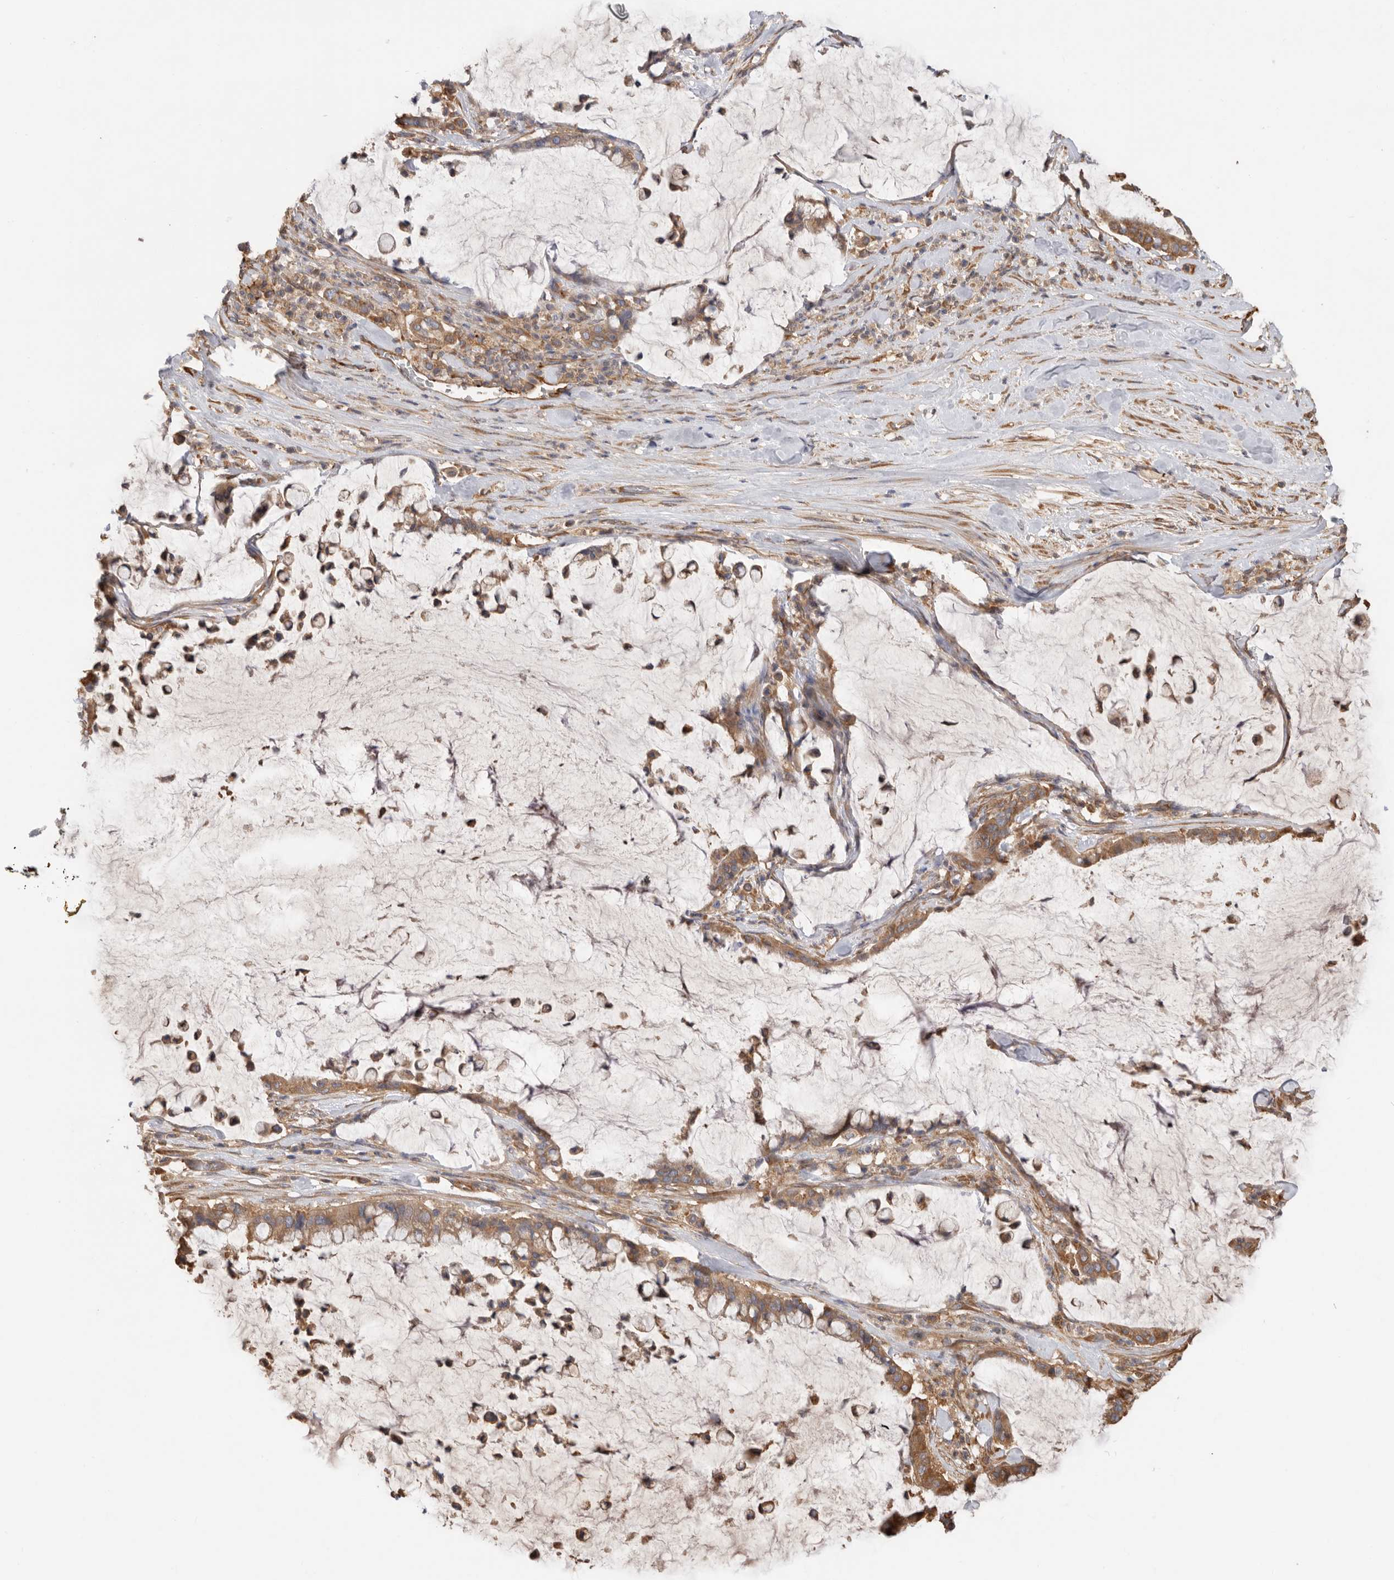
{"staining": {"intensity": "moderate", "quantity": ">75%", "location": "cytoplasmic/membranous"}, "tissue": "pancreatic cancer", "cell_type": "Tumor cells", "image_type": "cancer", "snomed": [{"axis": "morphology", "description": "Adenocarcinoma, NOS"}, {"axis": "topography", "description": "Pancreas"}], "caption": "Human pancreatic cancer stained for a protein (brown) demonstrates moderate cytoplasmic/membranous positive expression in about >75% of tumor cells.", "gene": "CDC42BPB", "patient": {"sex": "male", "age": 41}}